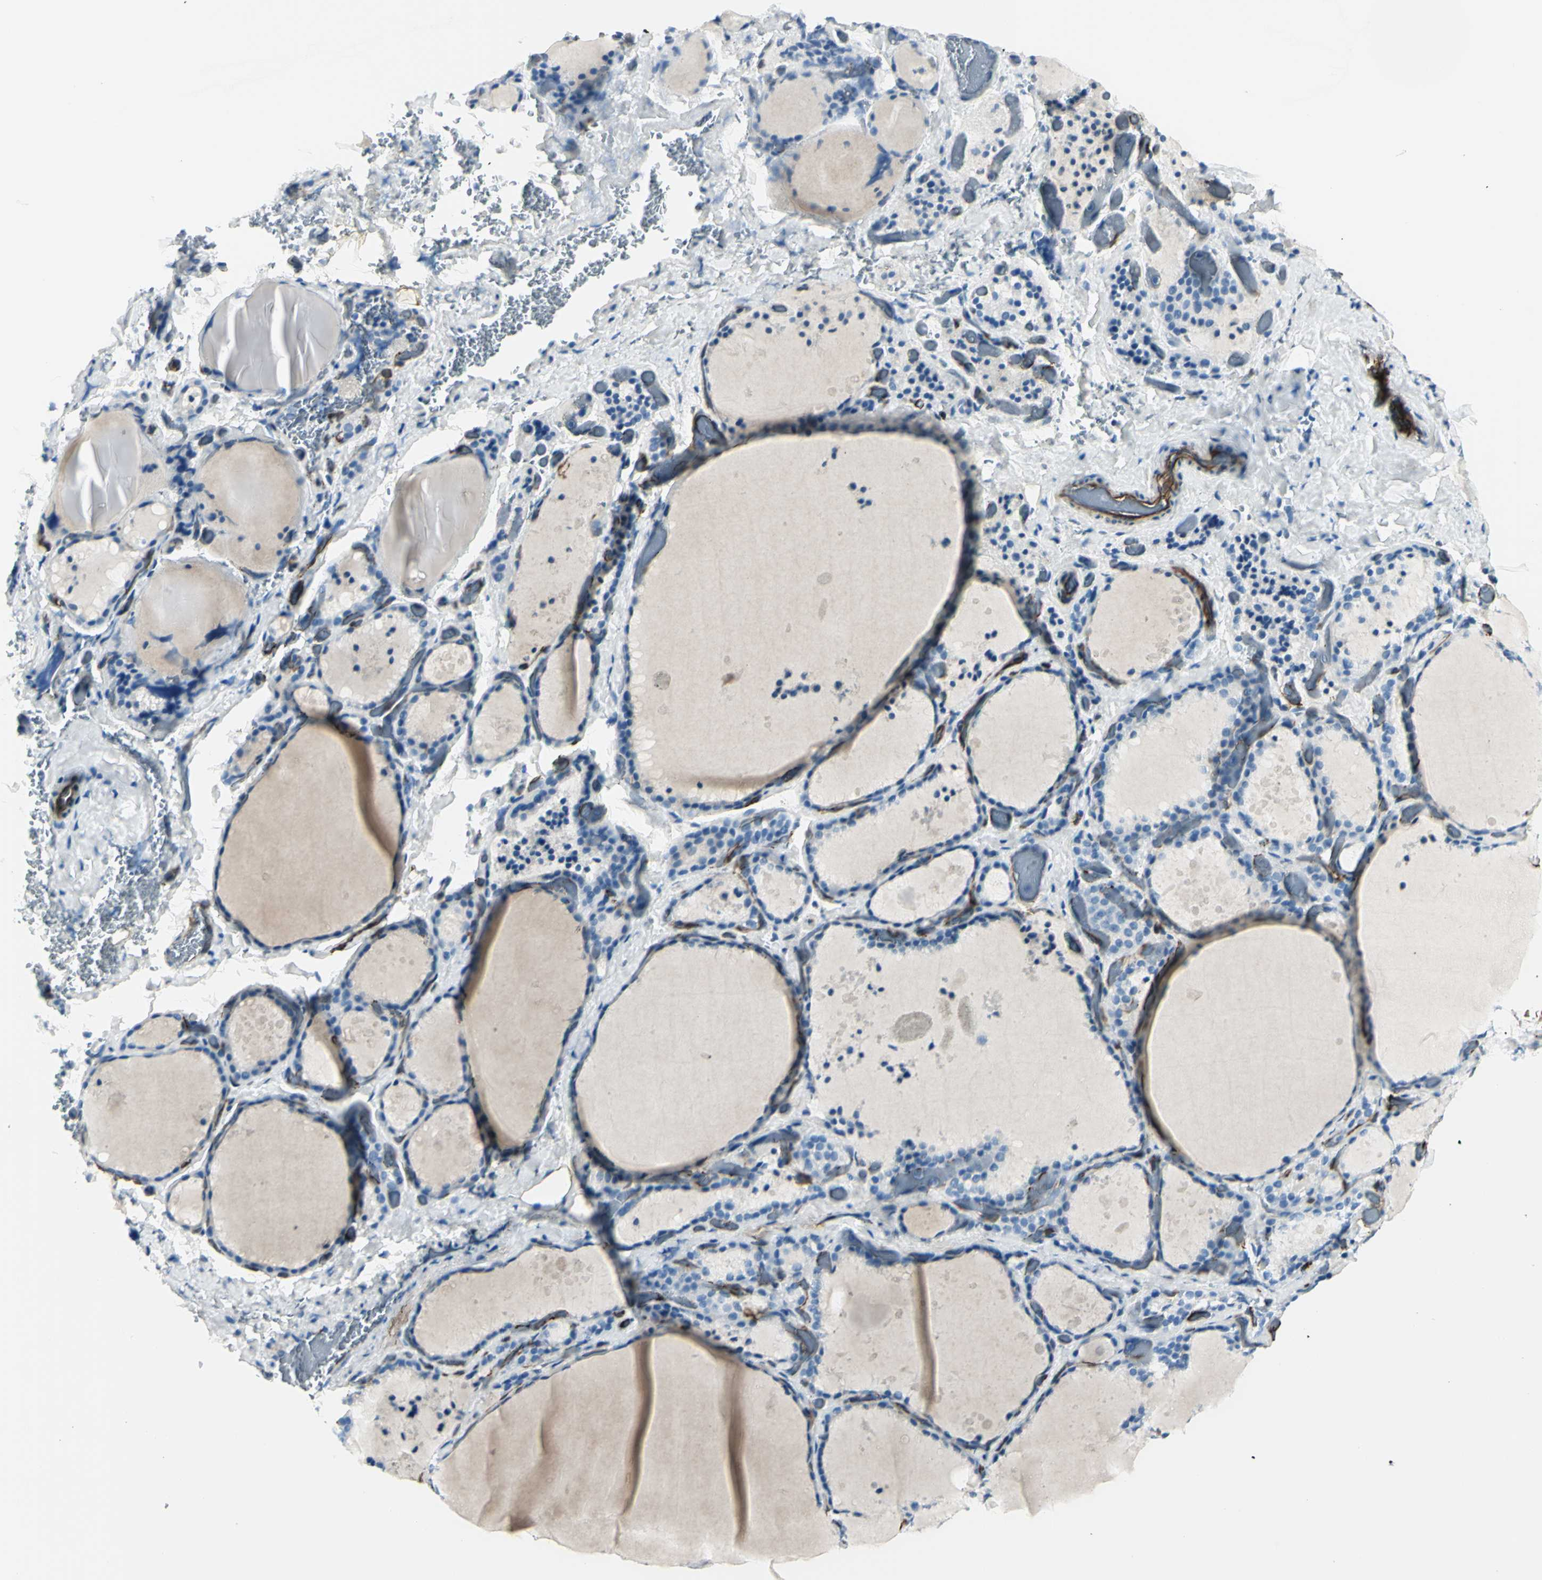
{"staining": {"intensity": "negative", "quantity": "none", "location": "none"}, "tissue": "thyroid gland", "cell_type": "Glandular cells", "image_type": "normal", "snomed": [{"axis": "morphology", "description": "Normal tissue, NOS"}, {"axis": "topography", "description": "Thyroid gland"}], "caption": "DAB (3,3'-diaminobenzidine) immunohistochemical staining of normal thyroid gland shows no significant positivity in glandular cells.", "gene": "PTH2R", "patient": {"sex": "female", "age": 44}}